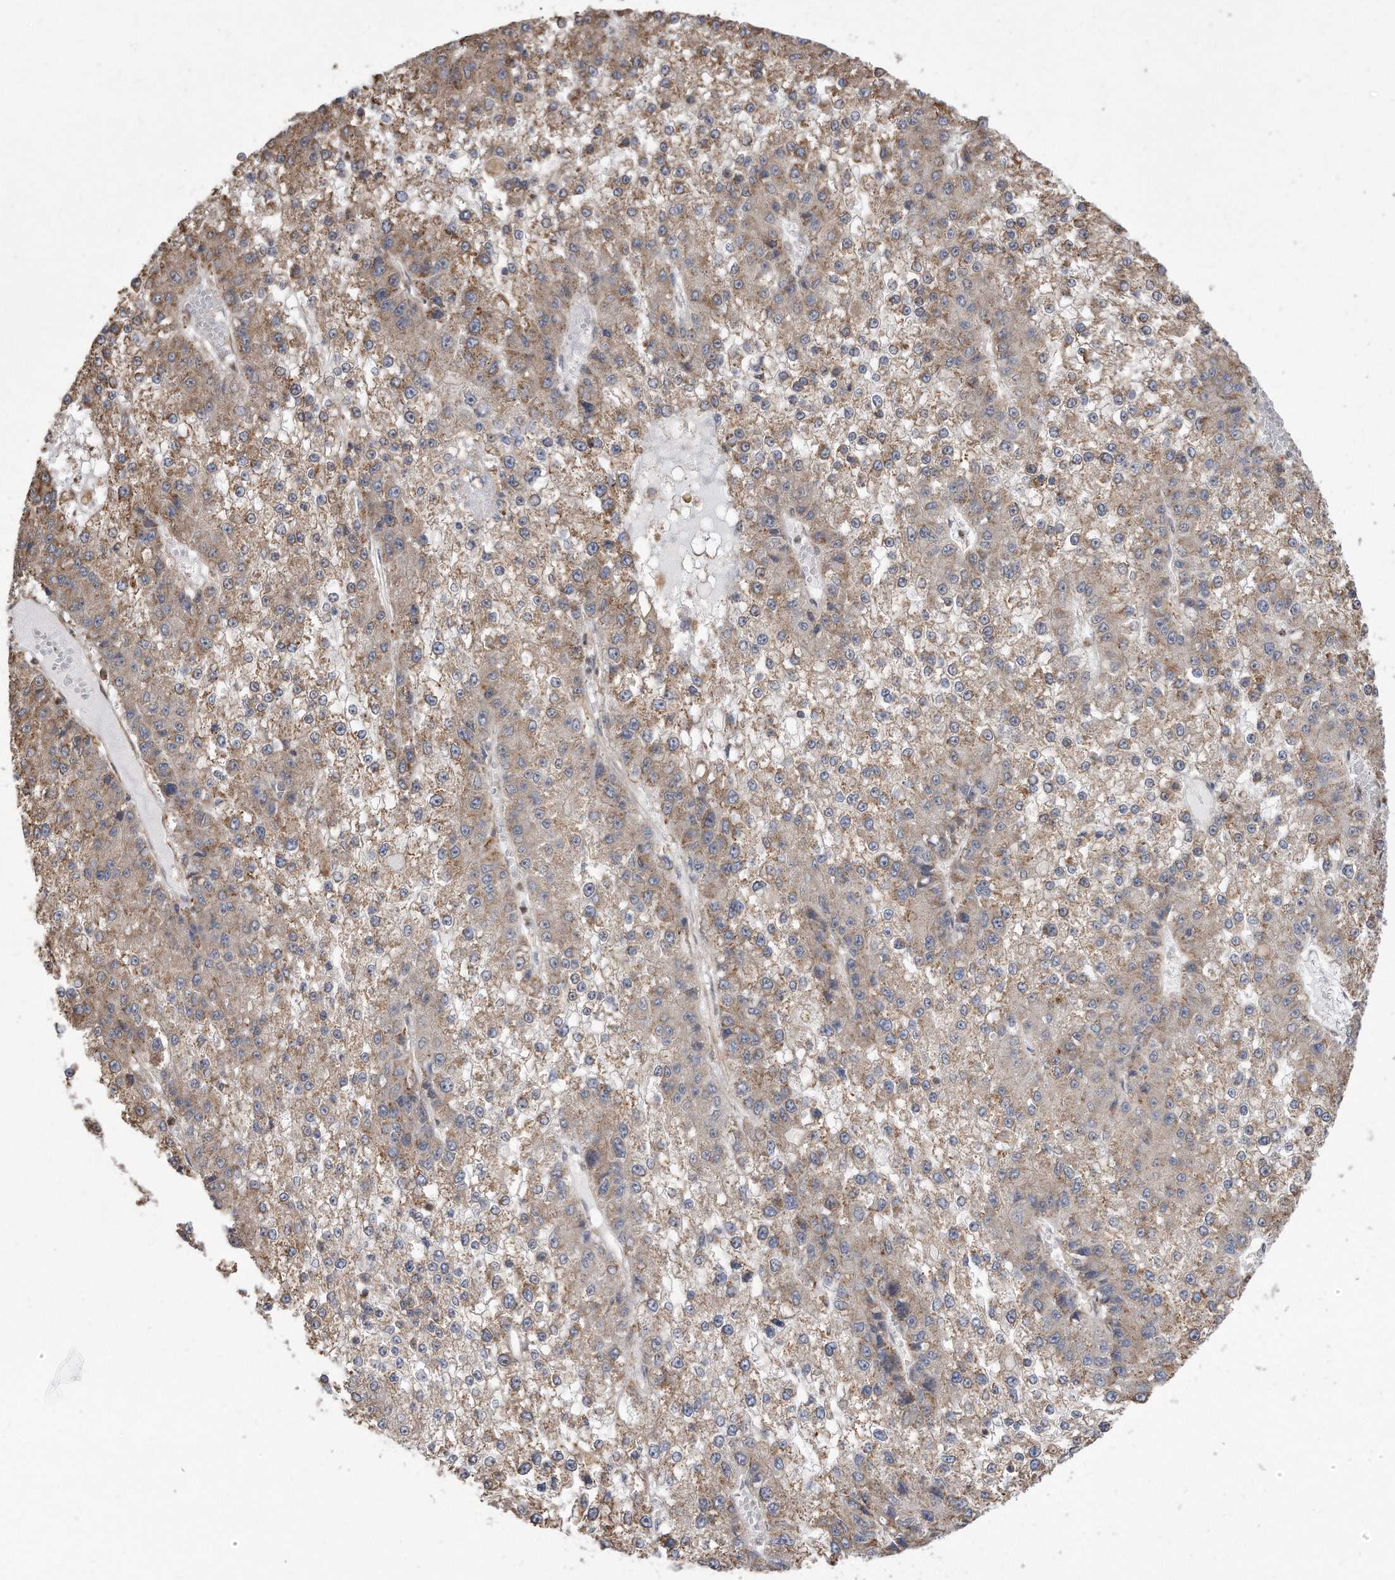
{"staining": {"intensity": "weak", "quantity": "25%-75%", "location": "cytoplasmic/membranous"}, "tissue": "liver cancer", "cell_type": "Tumor cells", "image_type": "cancer", "snomed": [{"axis": "morphology", "description": "Carcinoma, Hepatocellular, NOS"}, {"axis": "topography", "description": "Liver"}], "caption": "DAB immunohistochemical staining of human liver cancer (hepatocellular carcinoma) shows weak cytoplasmic/membranous protein expression in approximately 25%-75% of tumor cells.", "gene": "TCP1", "patient": {"sex": "female", "age": 73}}